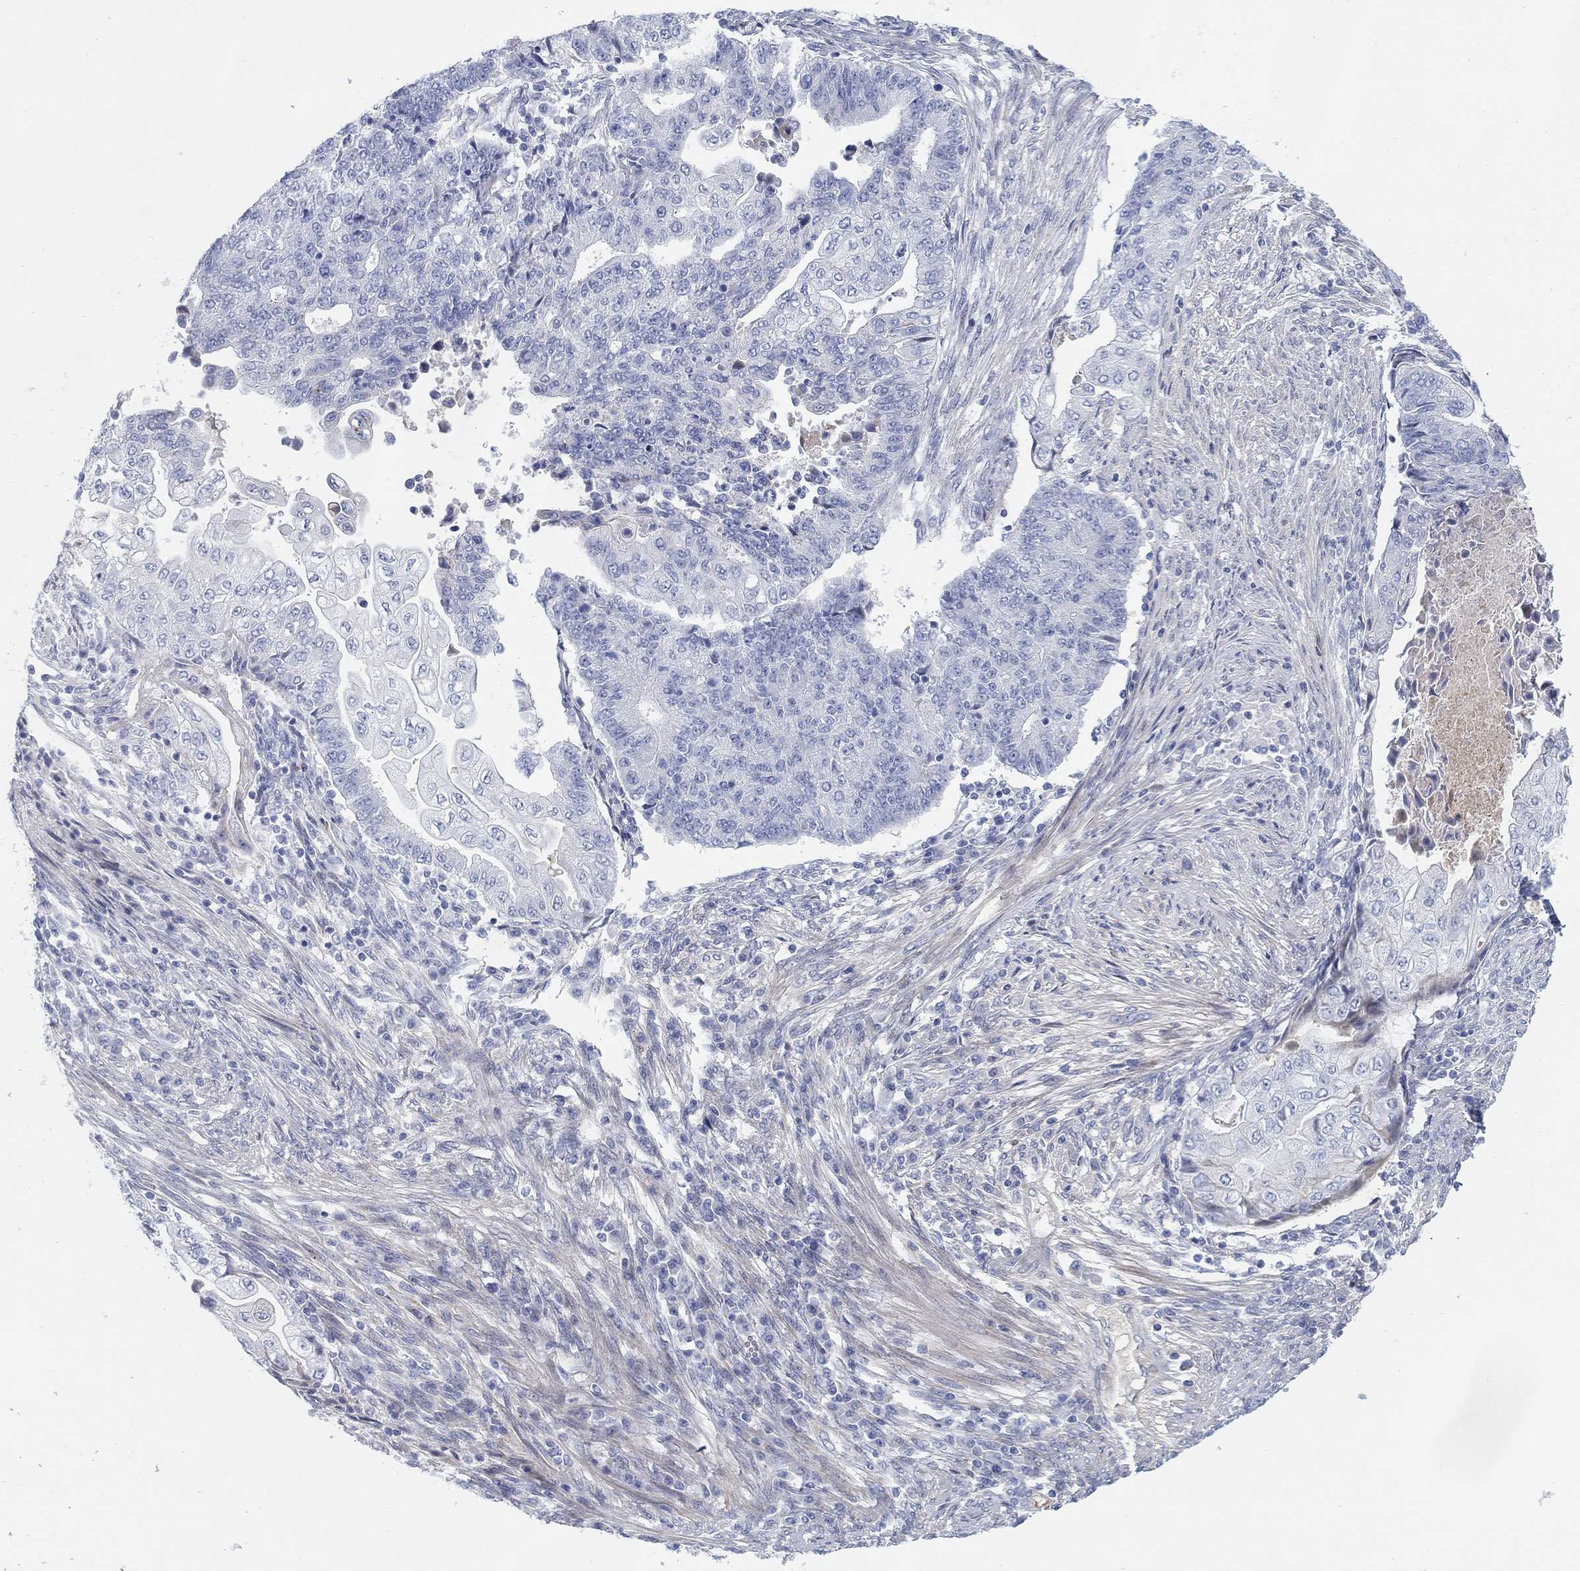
{"staining": {"intensity": "negative", "quantity": "none", "location": "none"}, "tissue": "endometrial cancer", "cell_type": "Tumor cells", "image_type": "cancer", "snomed": [{"axis": "morphology", "description": "Adenocarcinoma, NOS"}, {"axis": "topography", "description": "Uterus"}, {"axis": "topography", "description": "Endometrium"}], "caption": "A micrograph of human endometrial adenocarcinoma is negative for staining in tumor cells.", "gene": "HEATR4", "patient": {"sex": "female", "age": 54}}